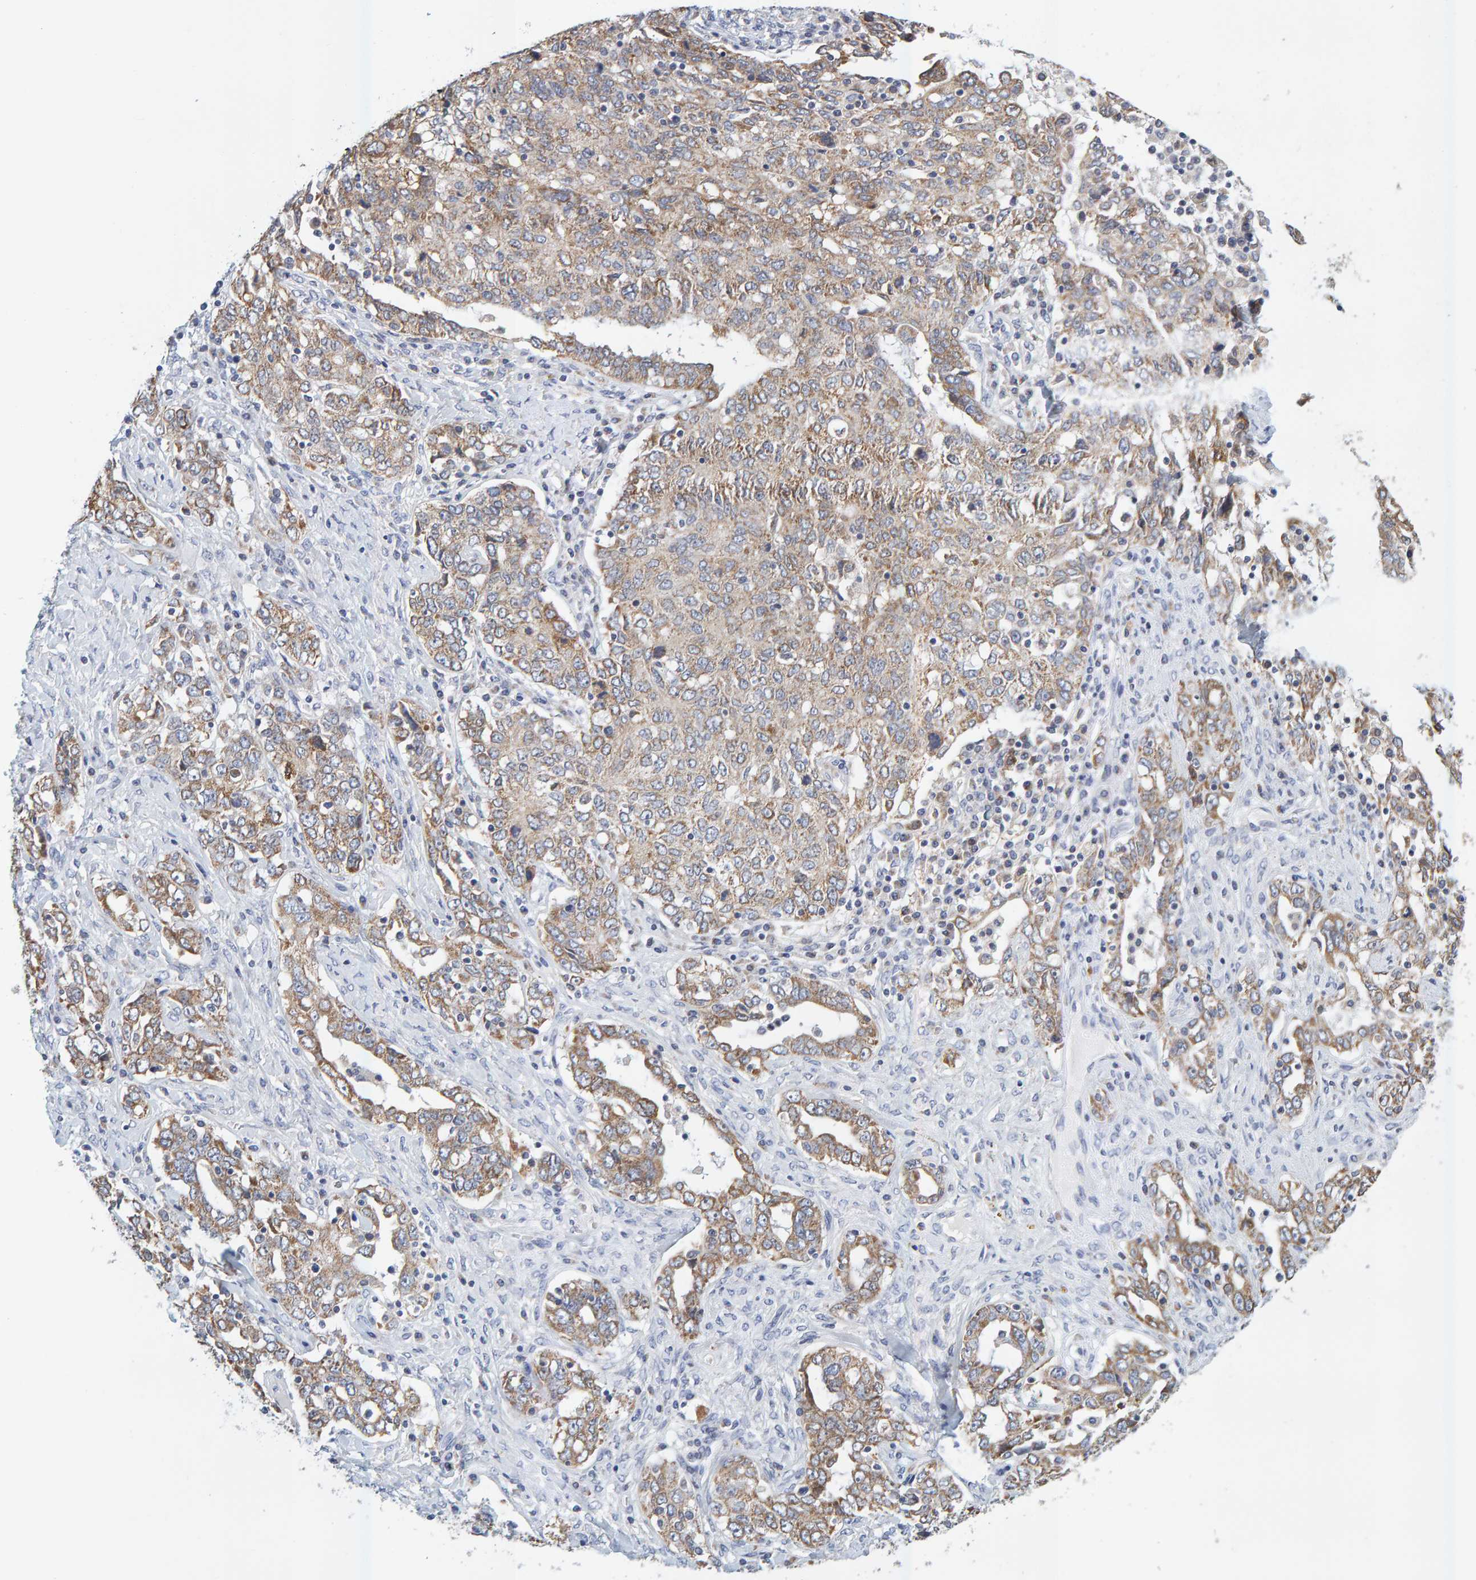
{"staining": {"intensity": "moderate", "quantity": ">75%", "location": "cytoplasmic/membranous"}, "tissue": "ovarian cancer", "cell_type": "Tumor cells", "image_type": "cancer", "snomed": [{"axis": "morphology", "description": "Carcinoma, endometroid"}, {"axis": "topography", "description": "Ovary"}], "caption": "Brown immunohistochemical staining in ovarian endometroid carcinoma reveals moderate cytoplasmic/membranous staining in about >75% of tumor cells.", "gene": "SGPL1", "patient": {"sex": "female", "age": 62}}